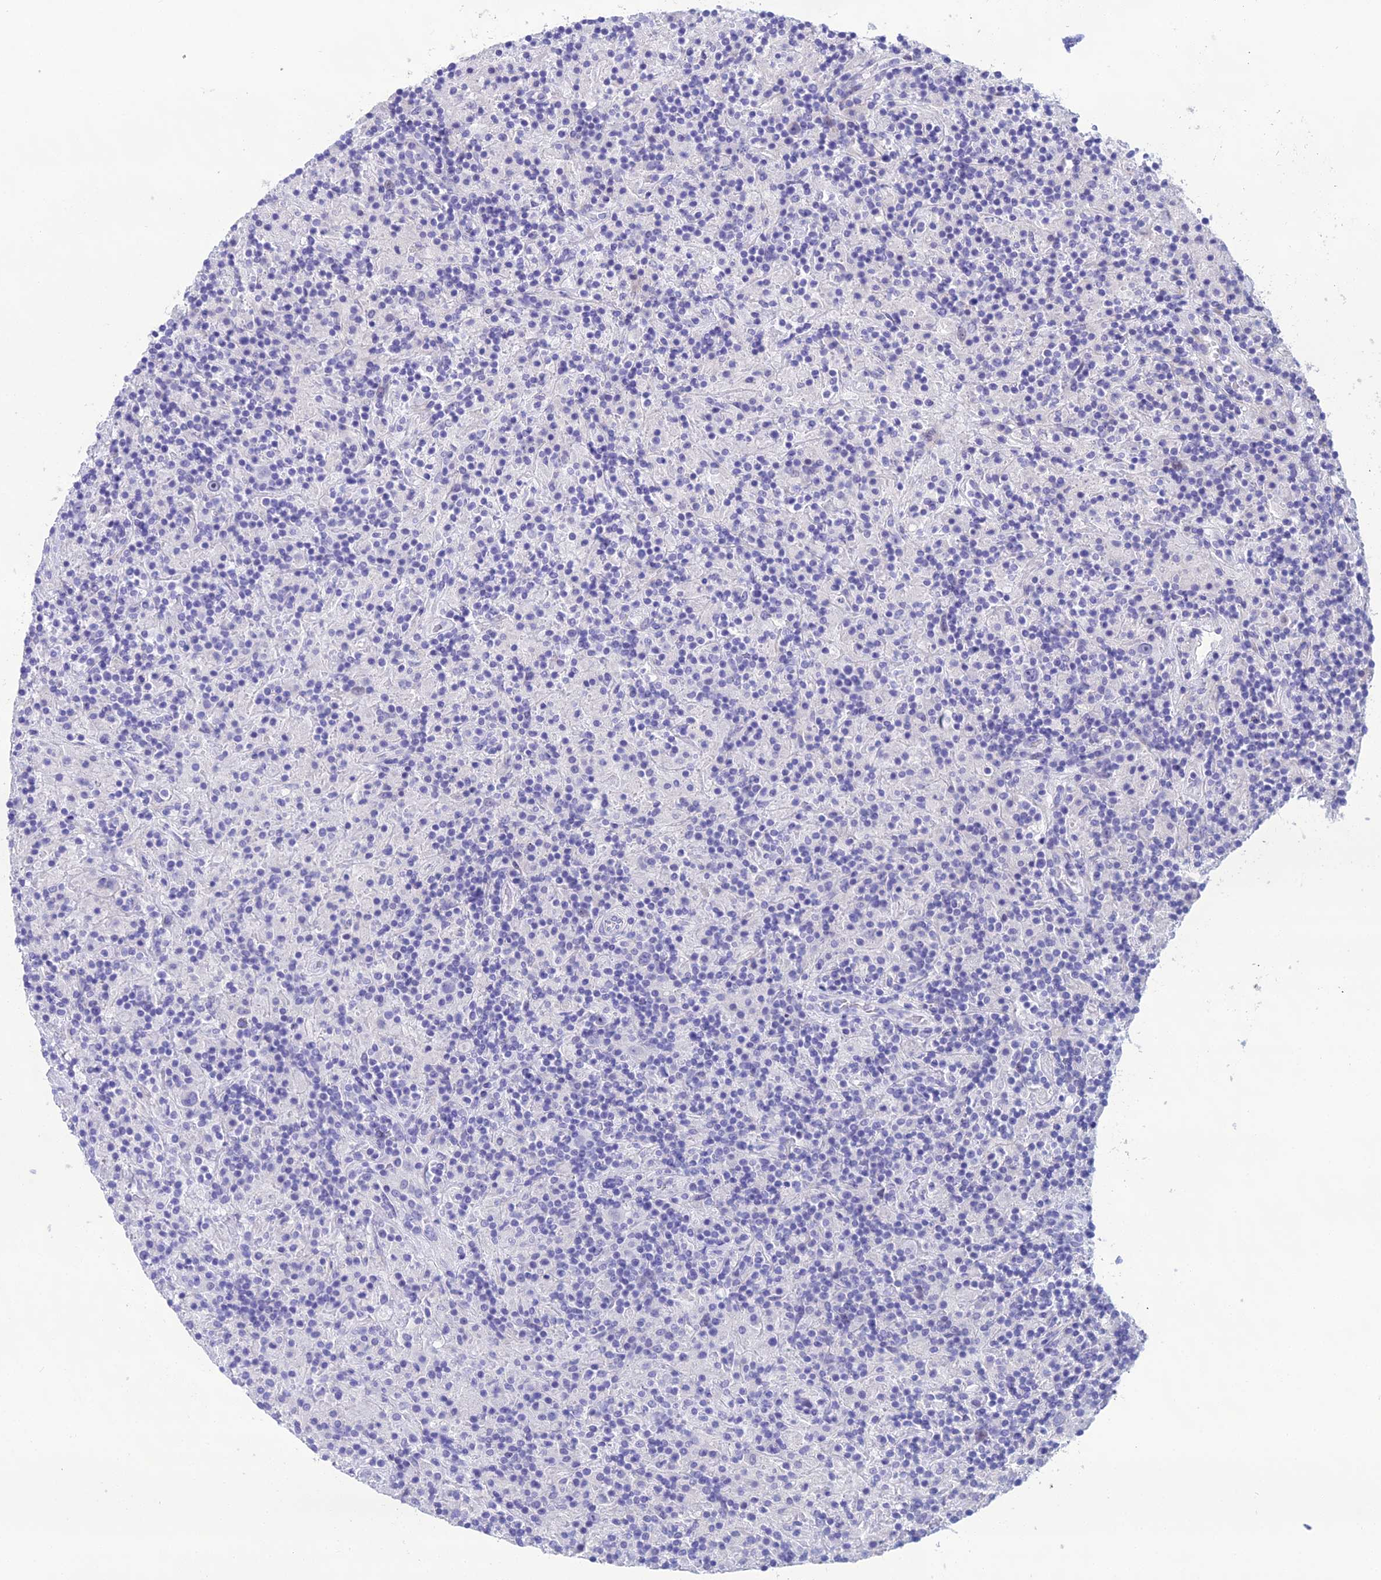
{"staining": {"intensity": "negative", "quantity": "none", "location": "none"}, "tissue": "lymphoma", "cell_type": "Tumor cells", "image_type": "cancer", "snomed": [{"axis": "morphology", "description": "Hodgkin's disease, NOS"}, {"axis": "topography", "description": "Lymph node"}], "caption": "High magnification brightfield microscopy of Hodgkin's disease stained with DAB (brown) and counterstained with hematoxylin (blue): tumor cells show no significant positivity.", "gene": "OR56B1", "patient": {"sex": "male", "age": 70}}